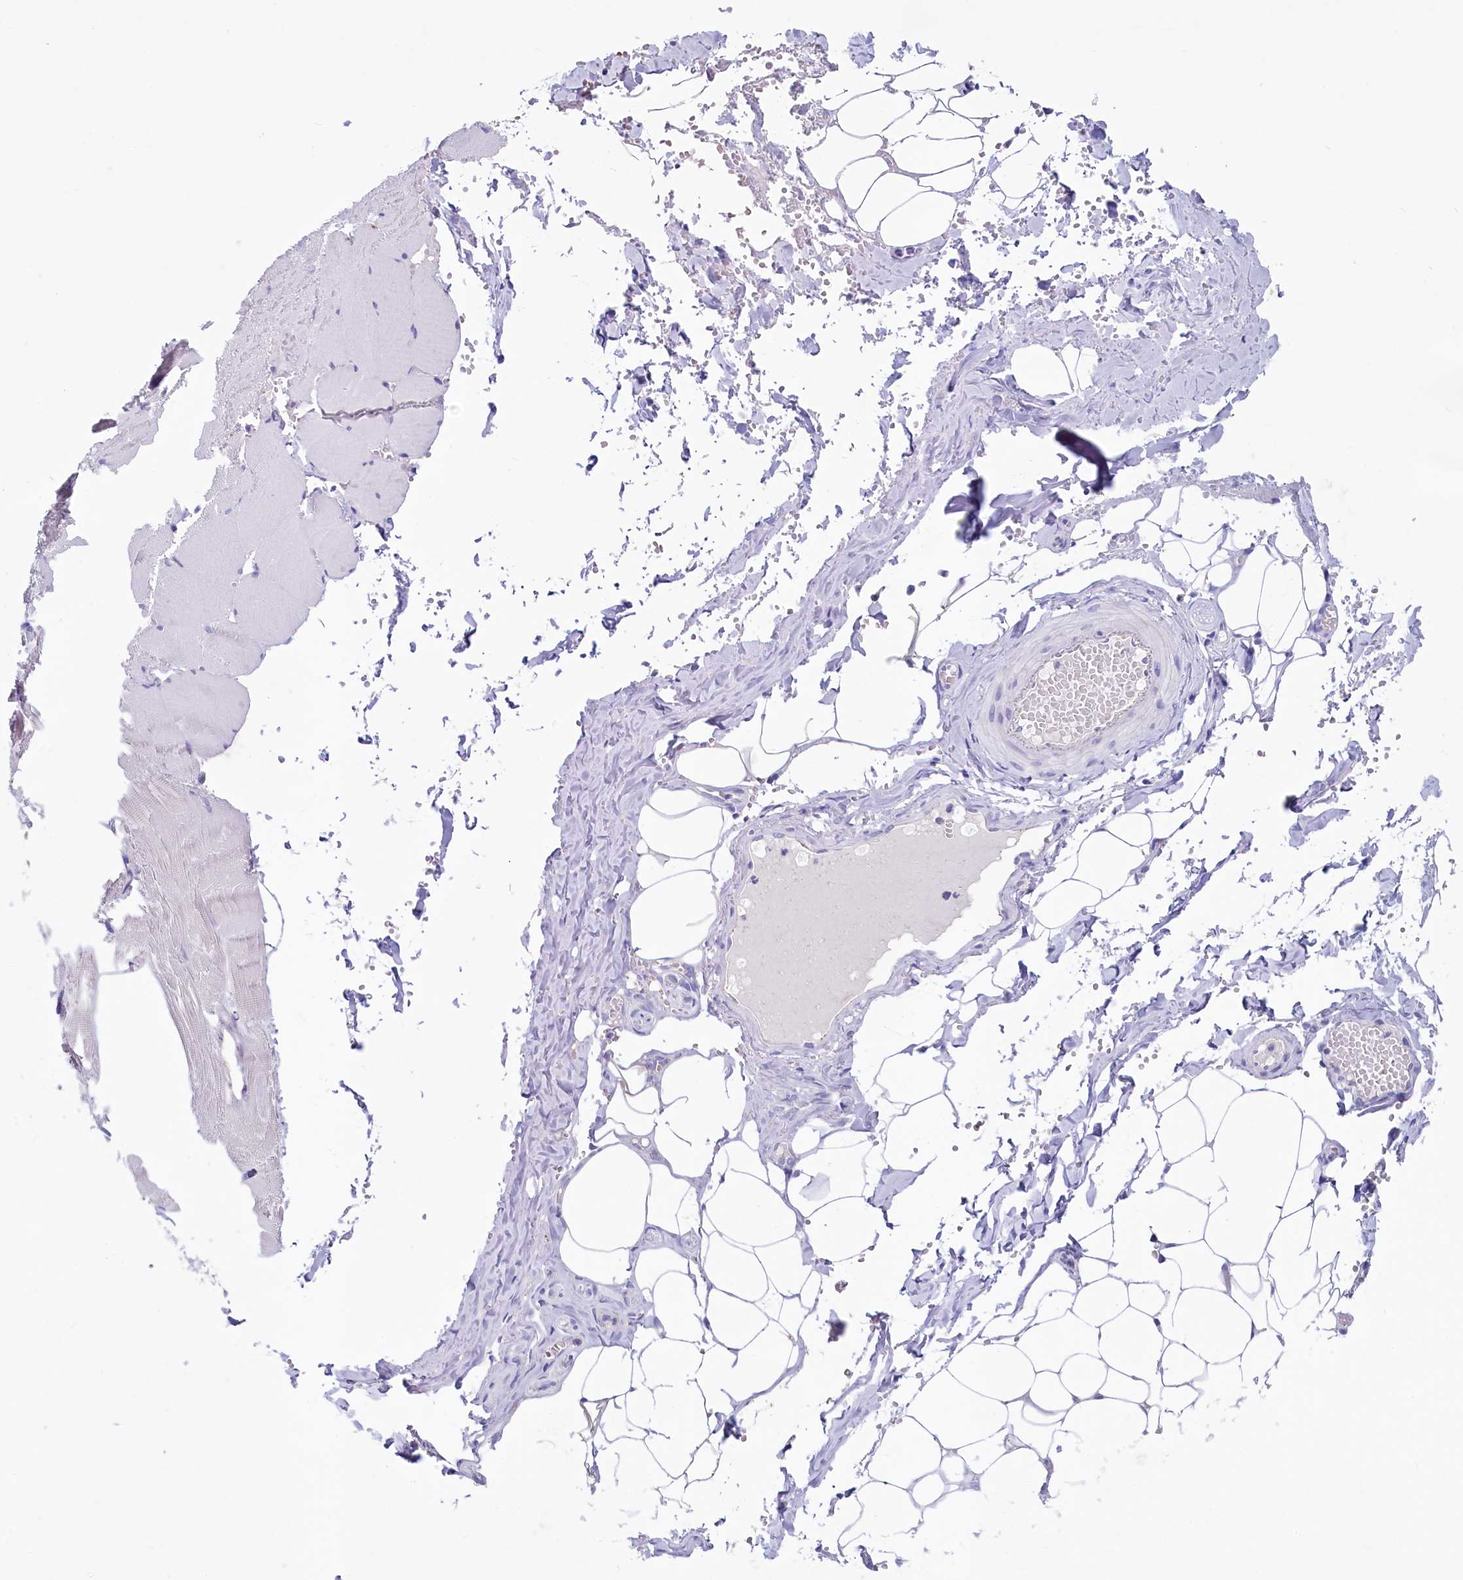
{"staining": {"intensity": "negative", "quantity": "none", "location": "none"}, "tissue": "adipose tissue", "cell_type": "Adipocytes", "image_type": "normal", "snomed": [{"axis": "morphology", "description": "Normal tissue, NOS"}, {"axis": "topography", "description": "Skeletal muscle"}, {"axis": "topography", "description": "Peripheral nerve tissue"}], "caption": "Immunohistochemistry micrograph of unremarkable adipose tissue stained for a protein (brown), which displays no staining in adipocytes. The staining is performed using DAB (3,3'-diaminobenzidine) brown chromogen with nuclei counter-stained in using hematoxylin.", "gene": "INSC", "patient": {"sex": "female", "age": 55}}